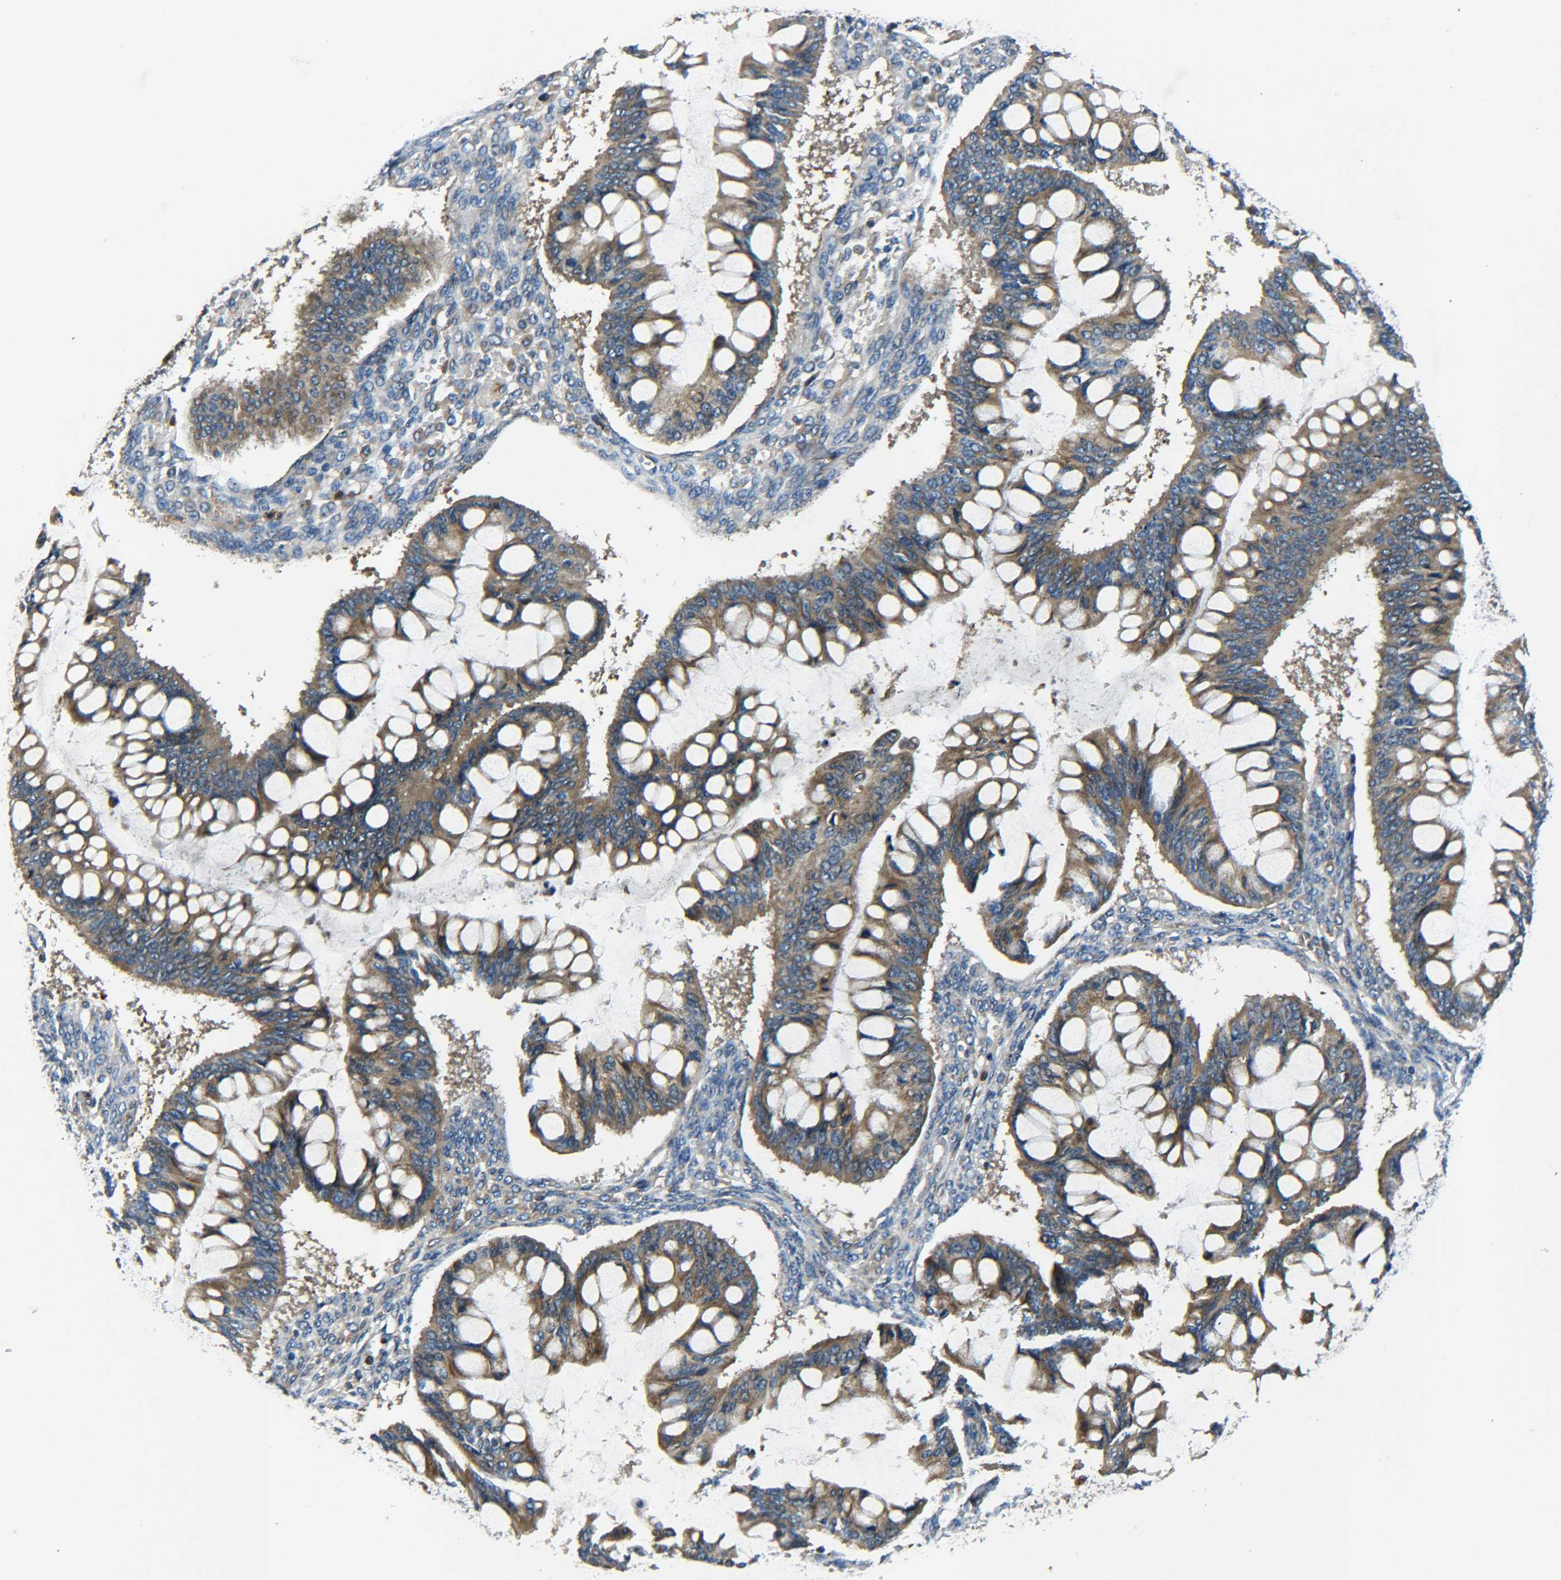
{"staining": {"intensity": "moderate", "quantity": ">75%", "location": "cytoplasmic/membranous"}, "tissue": "ovarian cancer", "cell_type": "Tumor cells", "image_type": "cancer", "snomed": [{"axis": "morphology", "description": "Cystadenocarcinoma, mucinous, NOS"}, {"axis": "topography", "description": "Ovary"}], "caption": "Immunohistochemistry (IHC) of ovarian cancer shows medium levels of moderate cytoplasmic/membranous positivity in approximately >75% of tumor cells.", "gene": "RAB1B", "patient": {"sex": "female", "age": 73}}